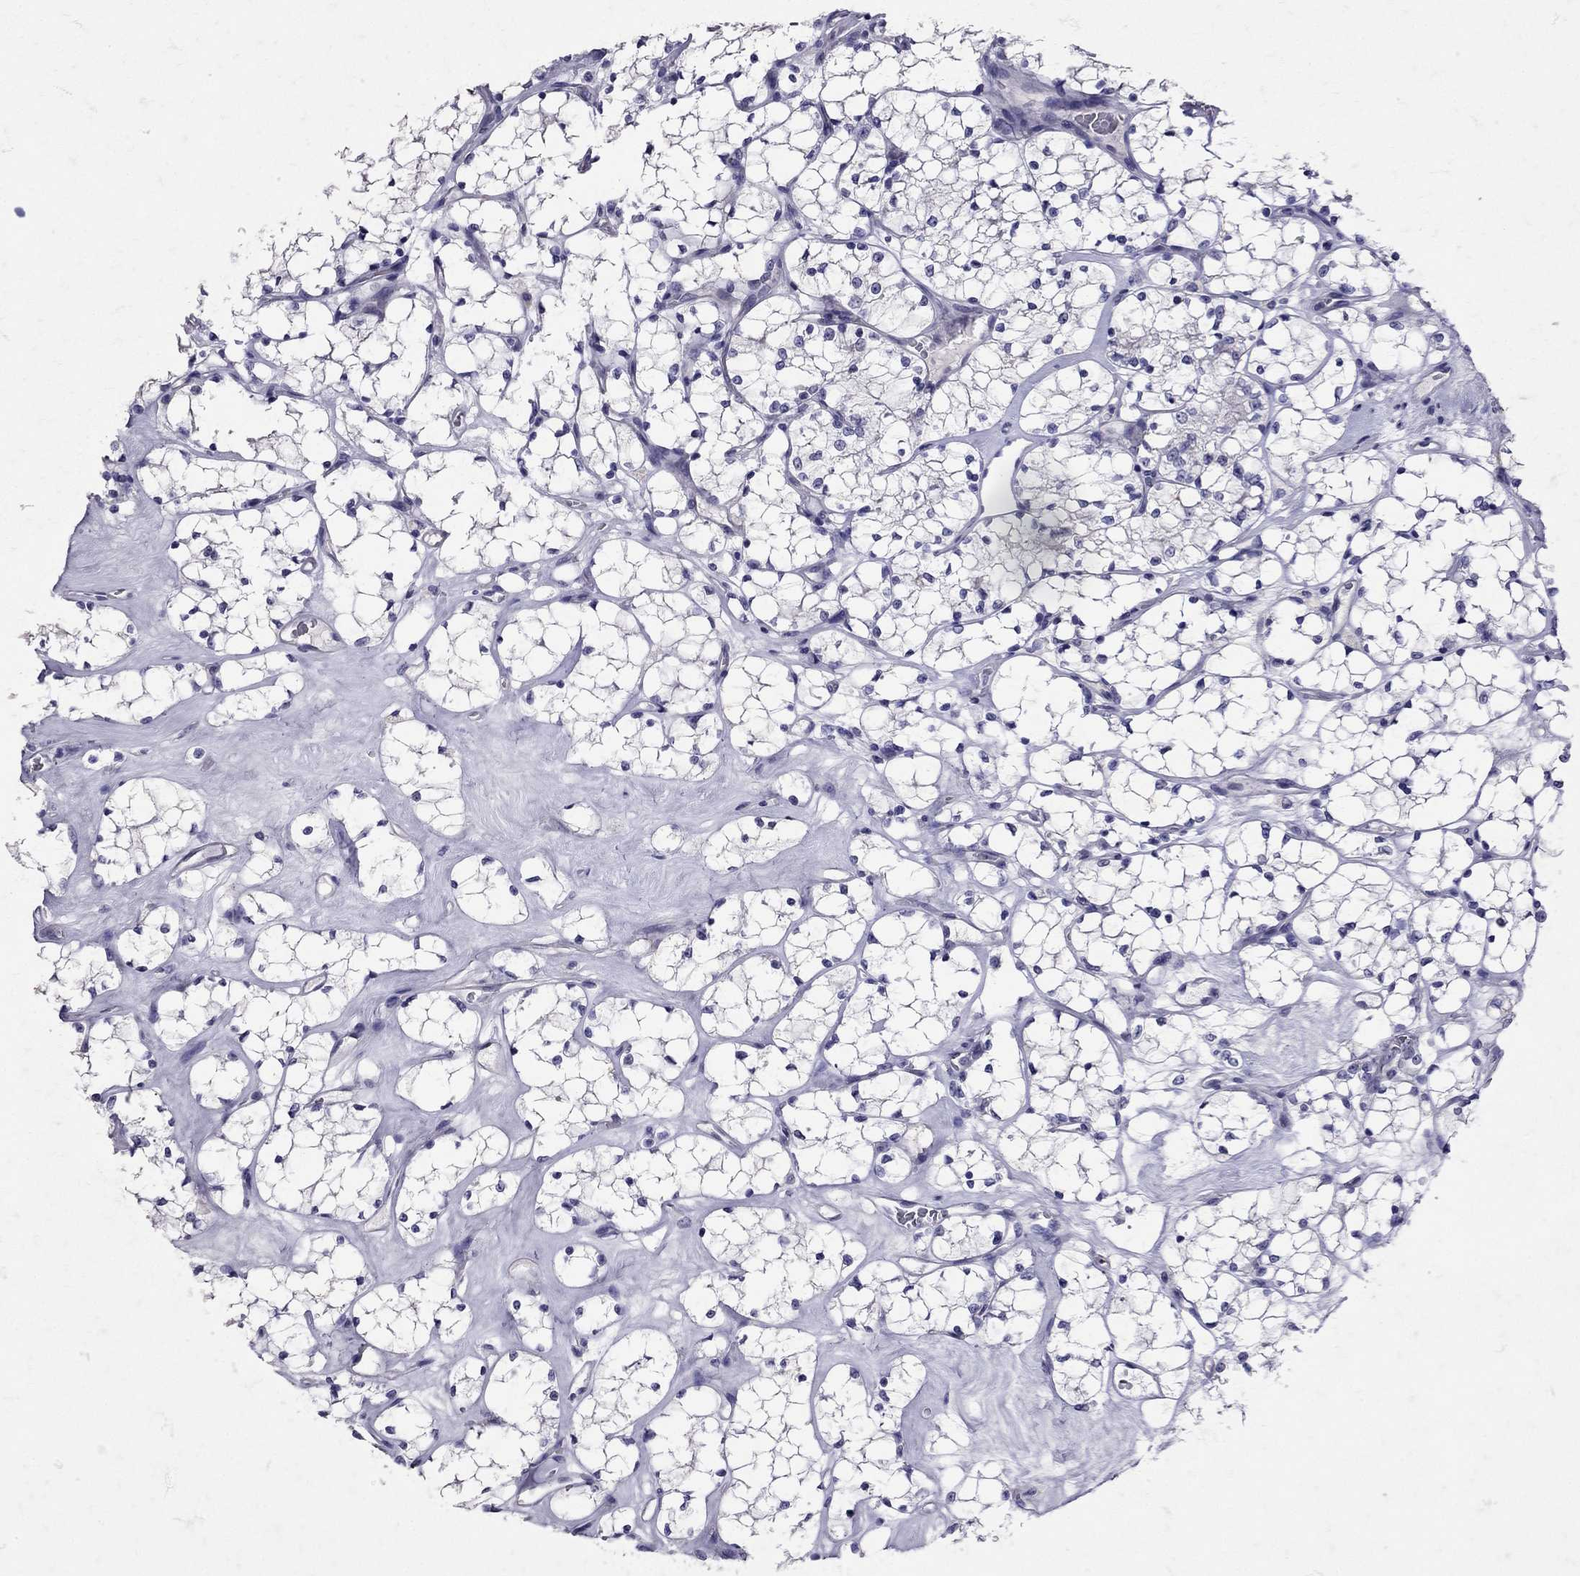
{"staining": {"intensity": "negative", "quantity": "none", "location": "none"}, "tissue": "renal cancer", "cell_type": "Tumor cells", "image_type": "cancer", "snomed": [{"axis": "morphology", "description": "Adenocarcinoma, NOS"}, {"axis": "topography", "description": "Kidney"}], "caption": "IHC of renal cancer shows no positivity in tumor cells. (Brightfield microscopy of DAB (3,3'-diaminobenzidine) immunohistochemistry at high magnification).", "gene": "SST", "patient": {"sex": "female", "age": 69}}